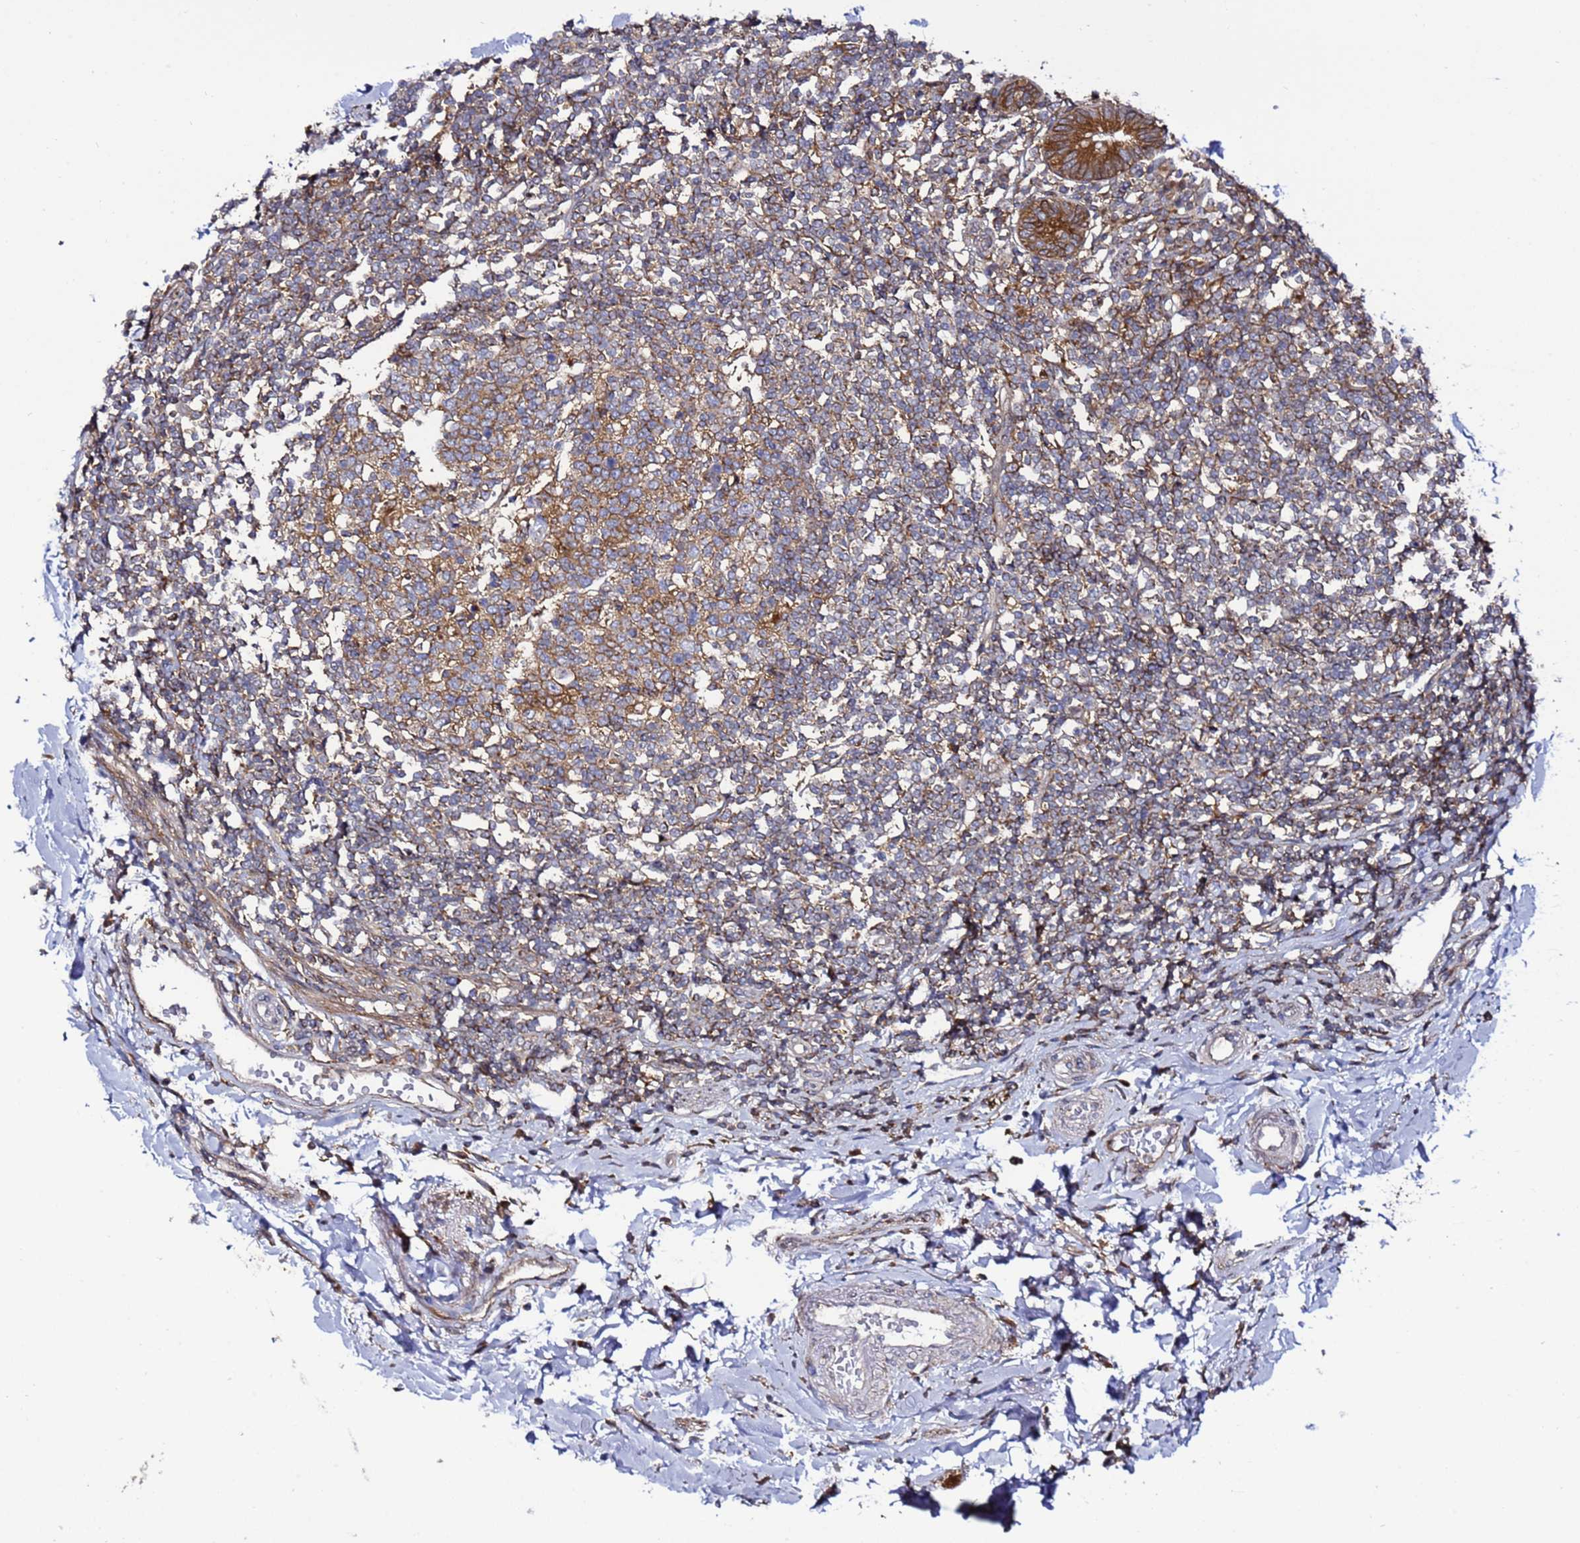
{"staining": {"intensity": "strong", "quantity": ">75%", "location": "cytoplasmic/membranous"}, "tissue": "small intestine", "cell_type": "Glandular cells", "image_type": "normal", "snomed": [{"axis": "morphology", "description": "Normal tissue, NOS"}, {"axis": "topography", "description": "Small intestine"}], "caption": "DAB immunohistochemical staining of unremarkable small intestine displays strong cytoplasmic/membranous protein positivity in approximately >75% of glandular cells.", "gene": "TMEM176B", "patient": {"sex": "female", "age": 84}}